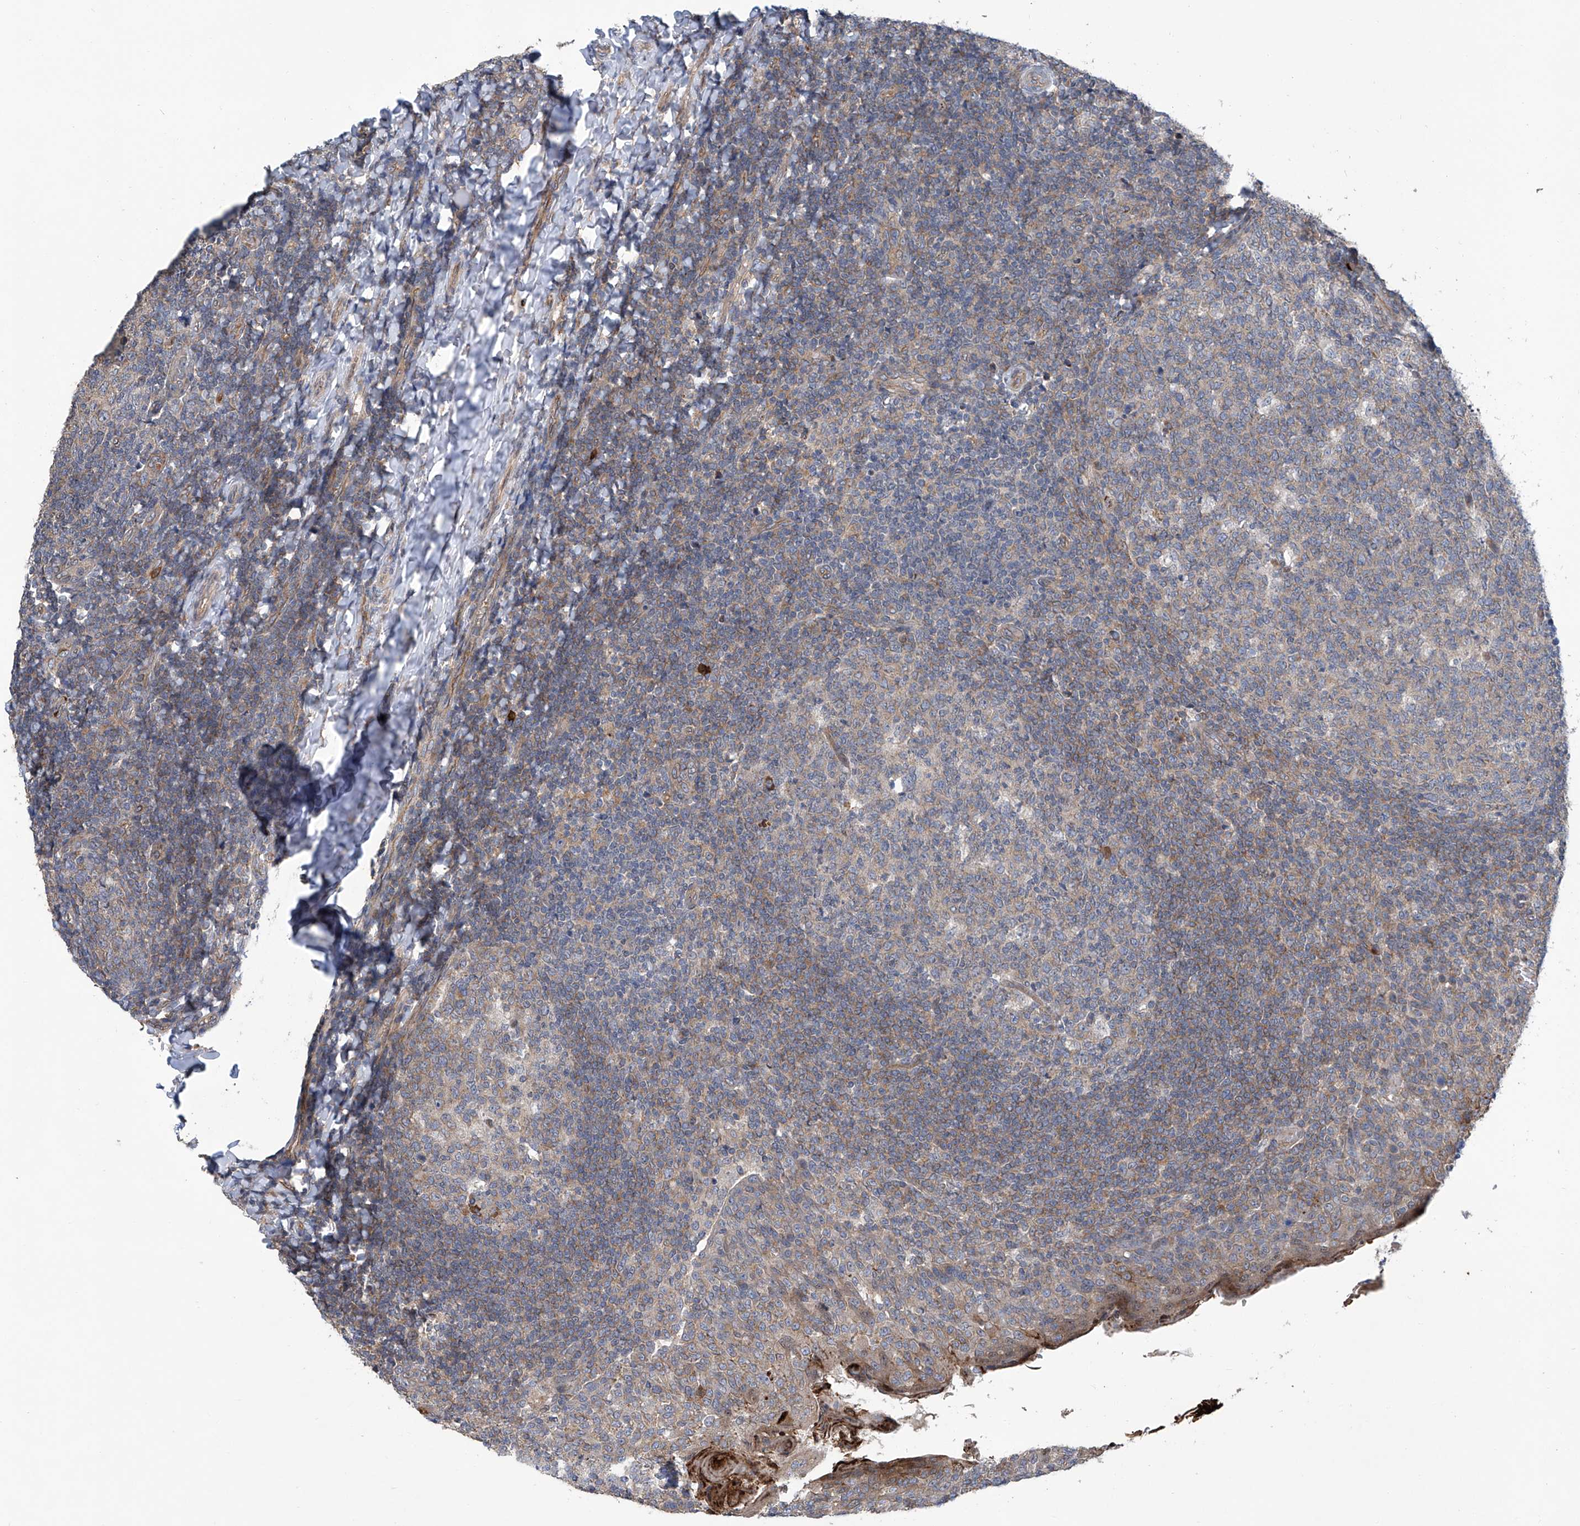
{"staining": {"intensity": "moderate", "quantity": "<25%", "location": "cytoplasmic/membranous"}, "tissue": "tonsil", "cell_type": "Germinal center cells", "image_type": "normal", "snomed": [{"axis": "morphology", "description": "Normal tissue, NOS"}, {"axis": "topography", "description": "Tonsil"}], "caption": "An image of tonsil stained for a protein shows moderate cytoplasmic/membranous brown staining in germinal center cells.", "gene": "EIF2D", "patient": {"sex": "female", "age": 19}}